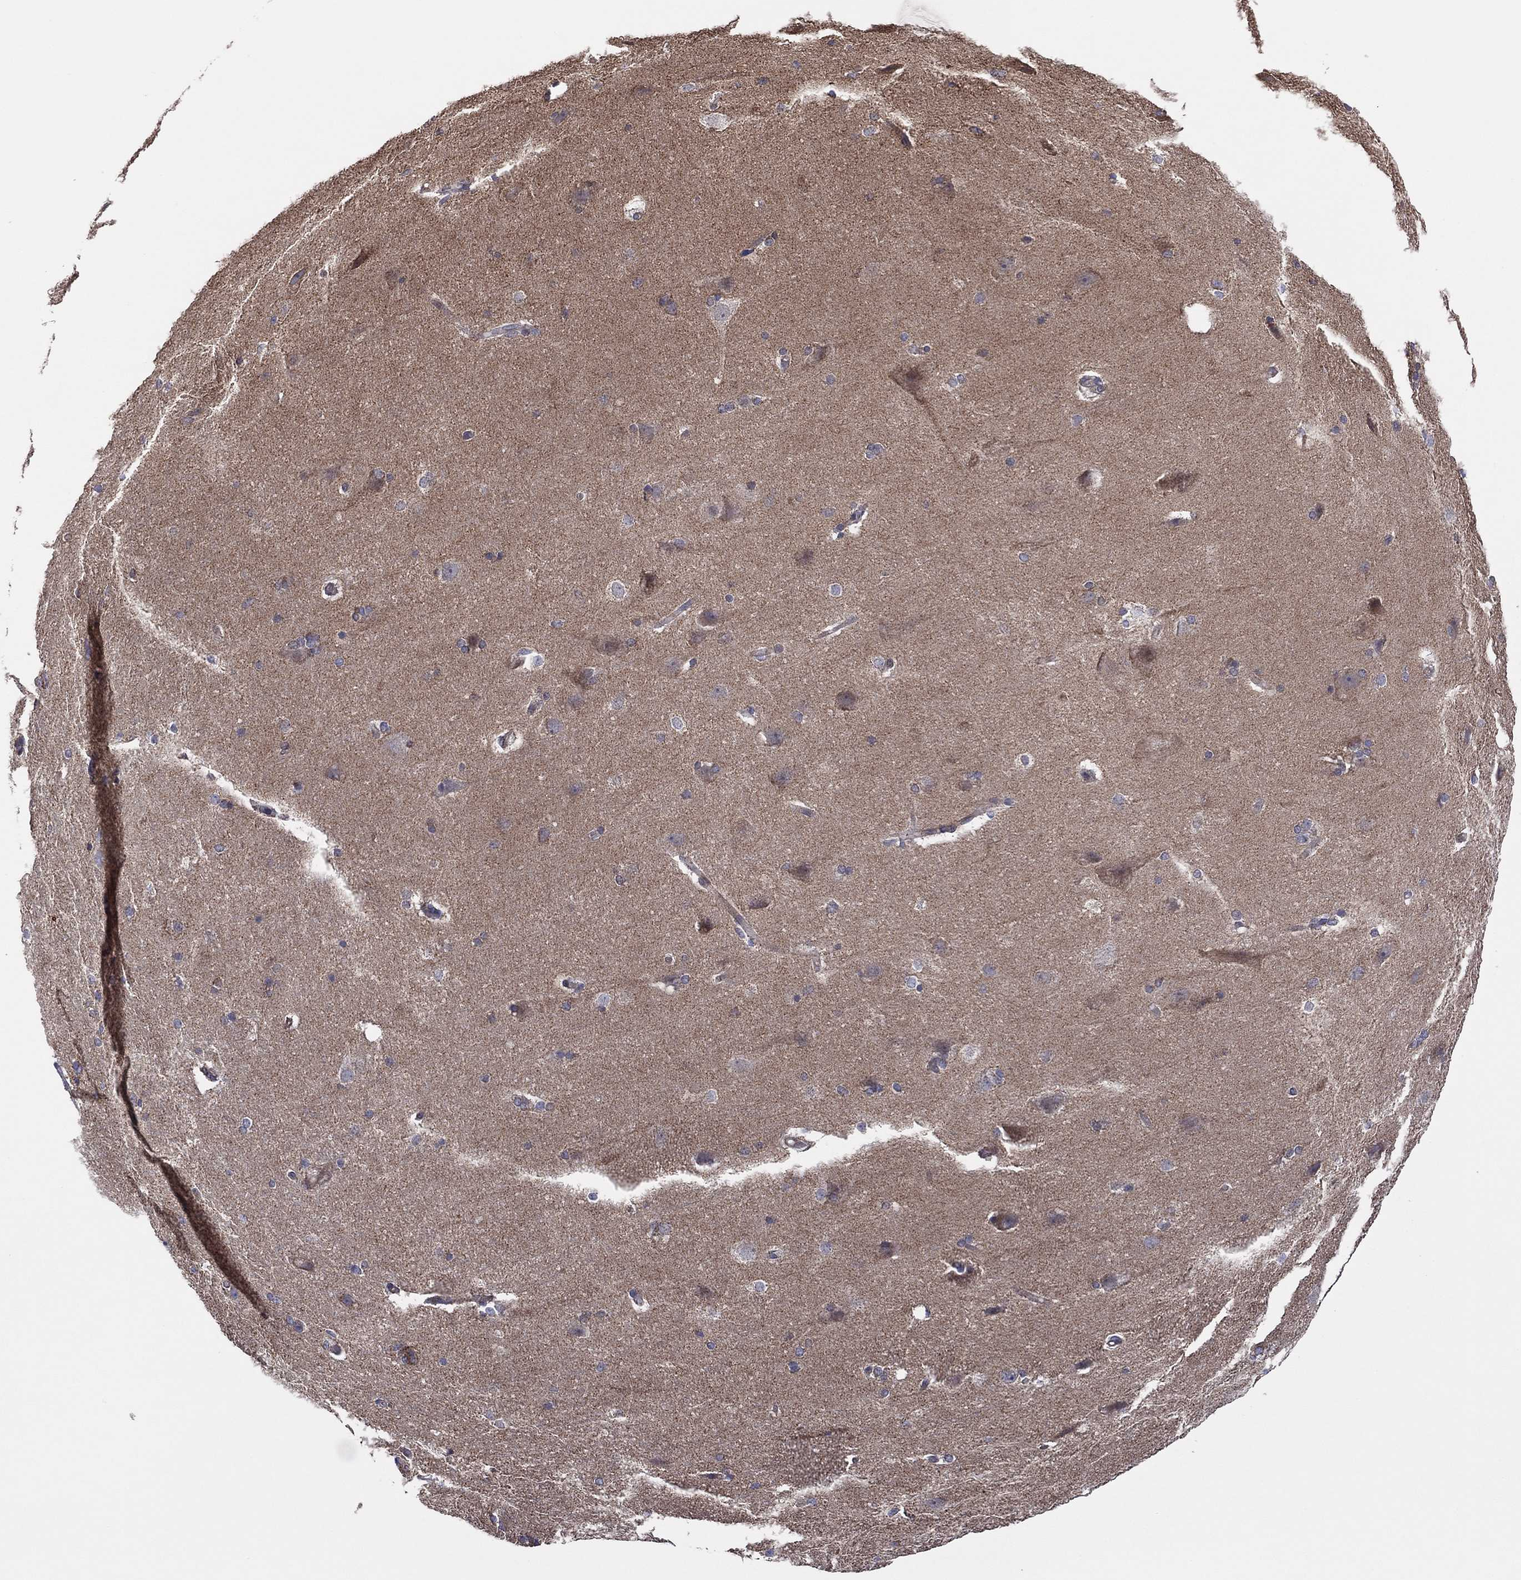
{"staining": {"intensity": "moderate", "quantity": "<25%", "location": "cytoplasmic/membranous"}, "tissue": "hippocampus", "cell_type": "Glial cells", "image_type": "normal", "snomed": [{"axis": "morphology", "description": "Normal tissue, NOS"}, {"axis": "topography", "description": "Cerebral cortex"}, {"axis": "topography", "description": "Hippocampus"}], "caption": "Human hippocampus stained with a brown dye displays moderate cytoplasmic/membranous positive expression in about <25% of glial cells.", "gene": "PIDD1", "patient": {"sex": "female", "age": 19}}